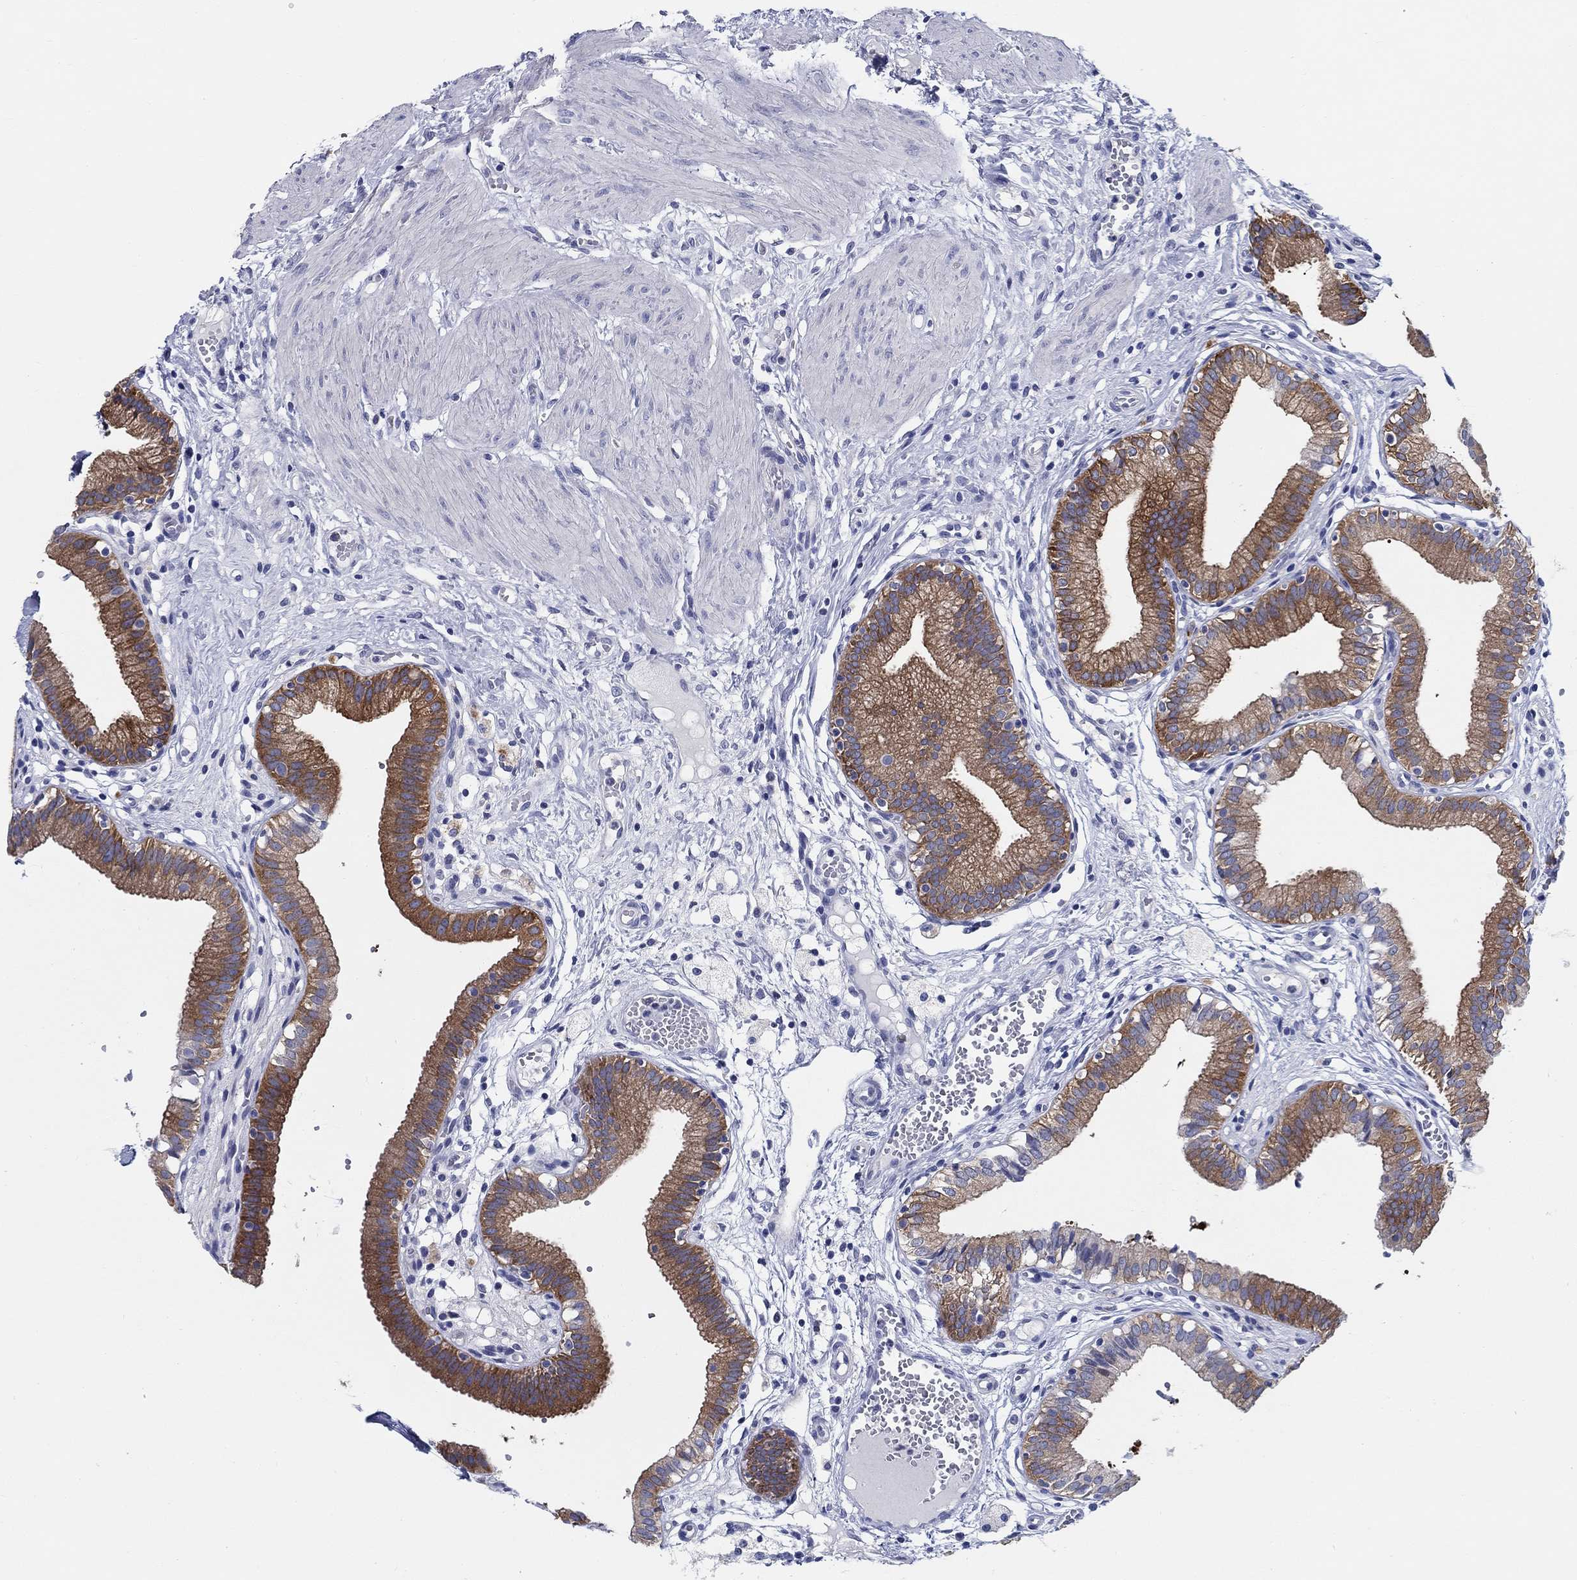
{"staining": {"intensity": "strong", "quantity": "25%-75%", "location": "cytoplasmic/membranous"}, "tissue": "gallbladder", "cell_type": "Glandular cells", "image_type": "normal", "snomed": [{"axis": "morphology", "description": "Normal tissue, NOS"}, {"axis": "topography", "description": "Gallbladder"}], "caption": "Immunohistochemistry (IHC) micrograph of normal human gallbladder stained for a protein (brown), which displays high levels of strong cytoplasmic/membranous expression in approximately 25%-75% of glandular cells.", "gene": "RAP1GAP", "patient": {"sex": "female", "age": 24}}